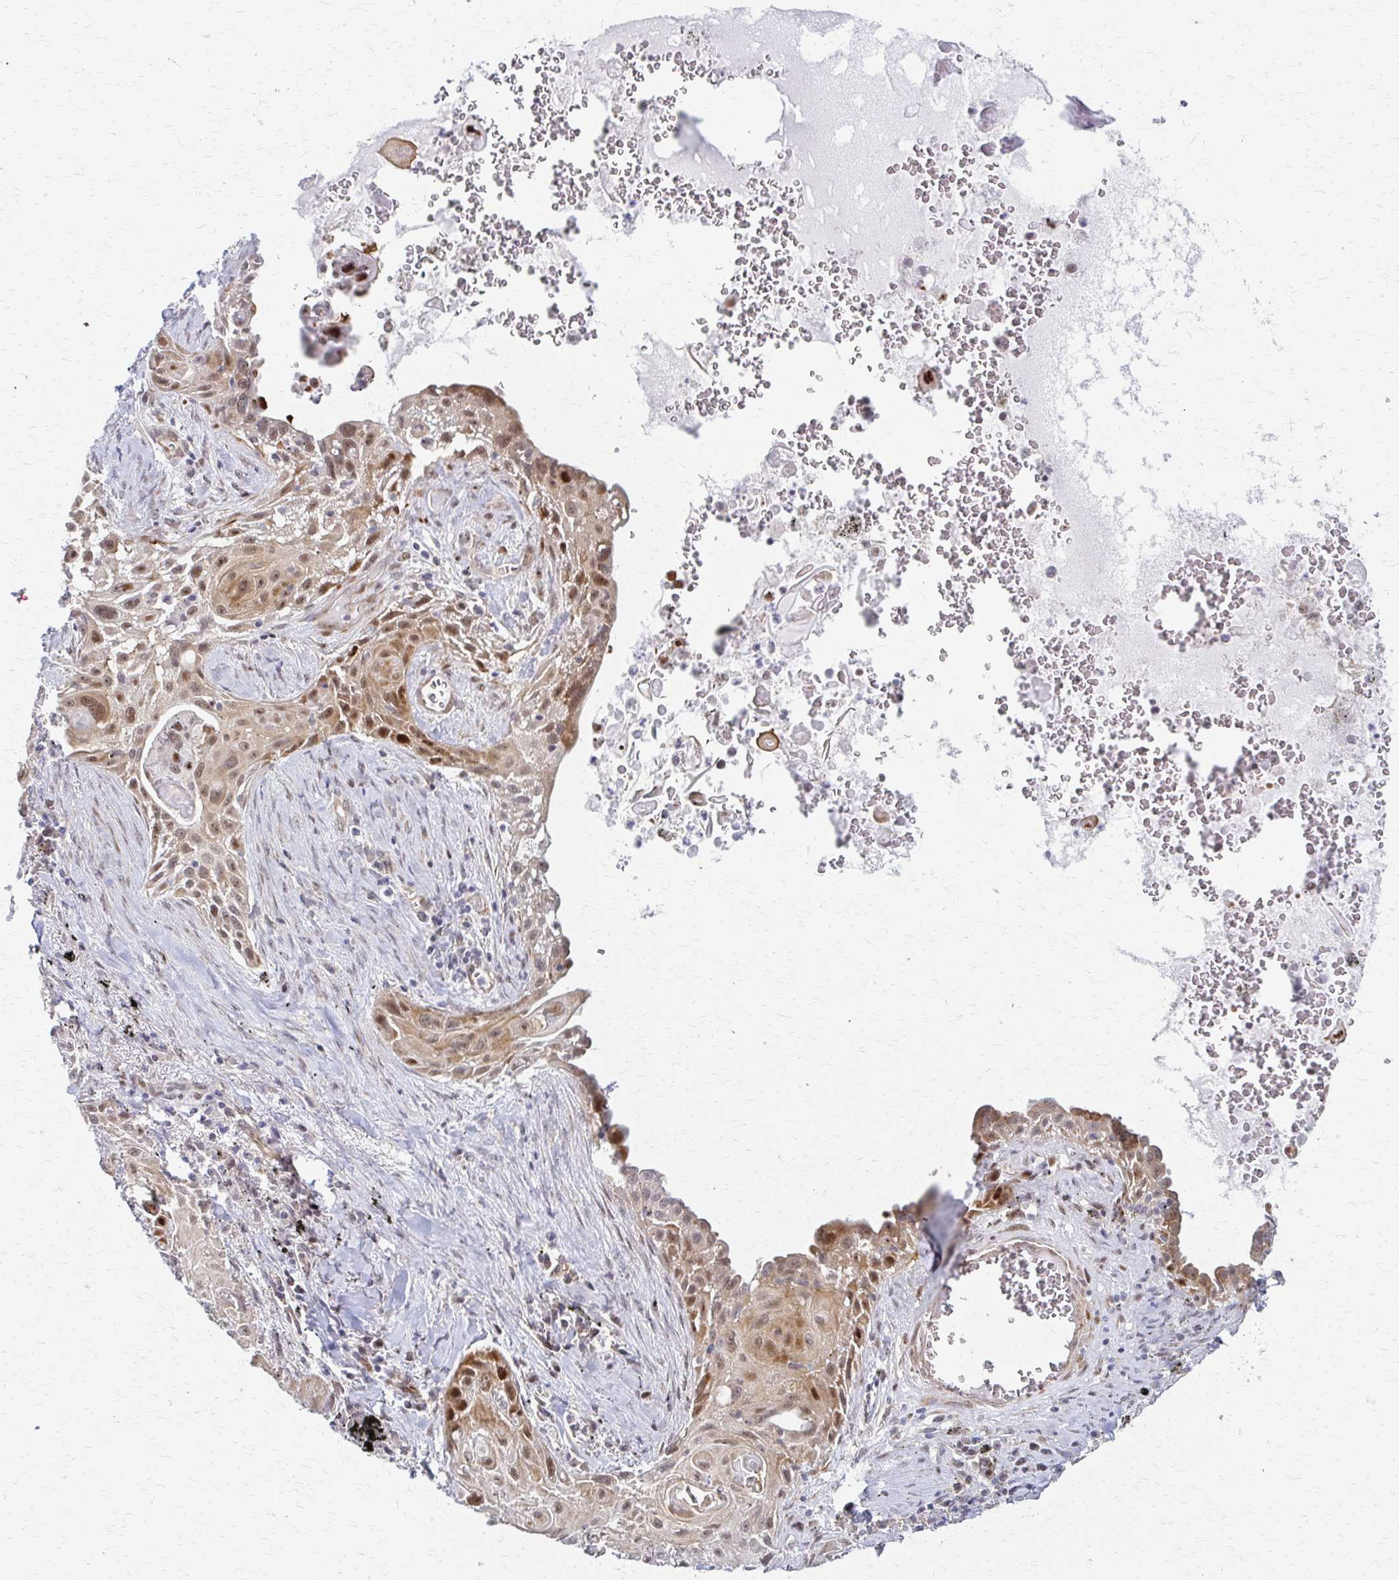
{"staining": {"intensity": "moderate", "quantity": ">75%", "location": "nuclear"}, "tissue": "lung cancer", "cell_type": "Tumor cells", "image_type": "cancer", "snomed": [{"axis": "morphology", "description": "Squamous cell carcinoma, NOS"}, {"axis": "topography", "description": "Lung"}], "caption": "IHC (DAB (3,3'-diaminobenzidine)) staining of squamous cell carcinoma (lung) demonstrates moderate nuclear protein expression in about >75% of tumor cells. The protein is shown in brown color, while the nuclei are stained blue.", "gene": "PSMD7", "patient": {"sex": "male", "age": 79}}